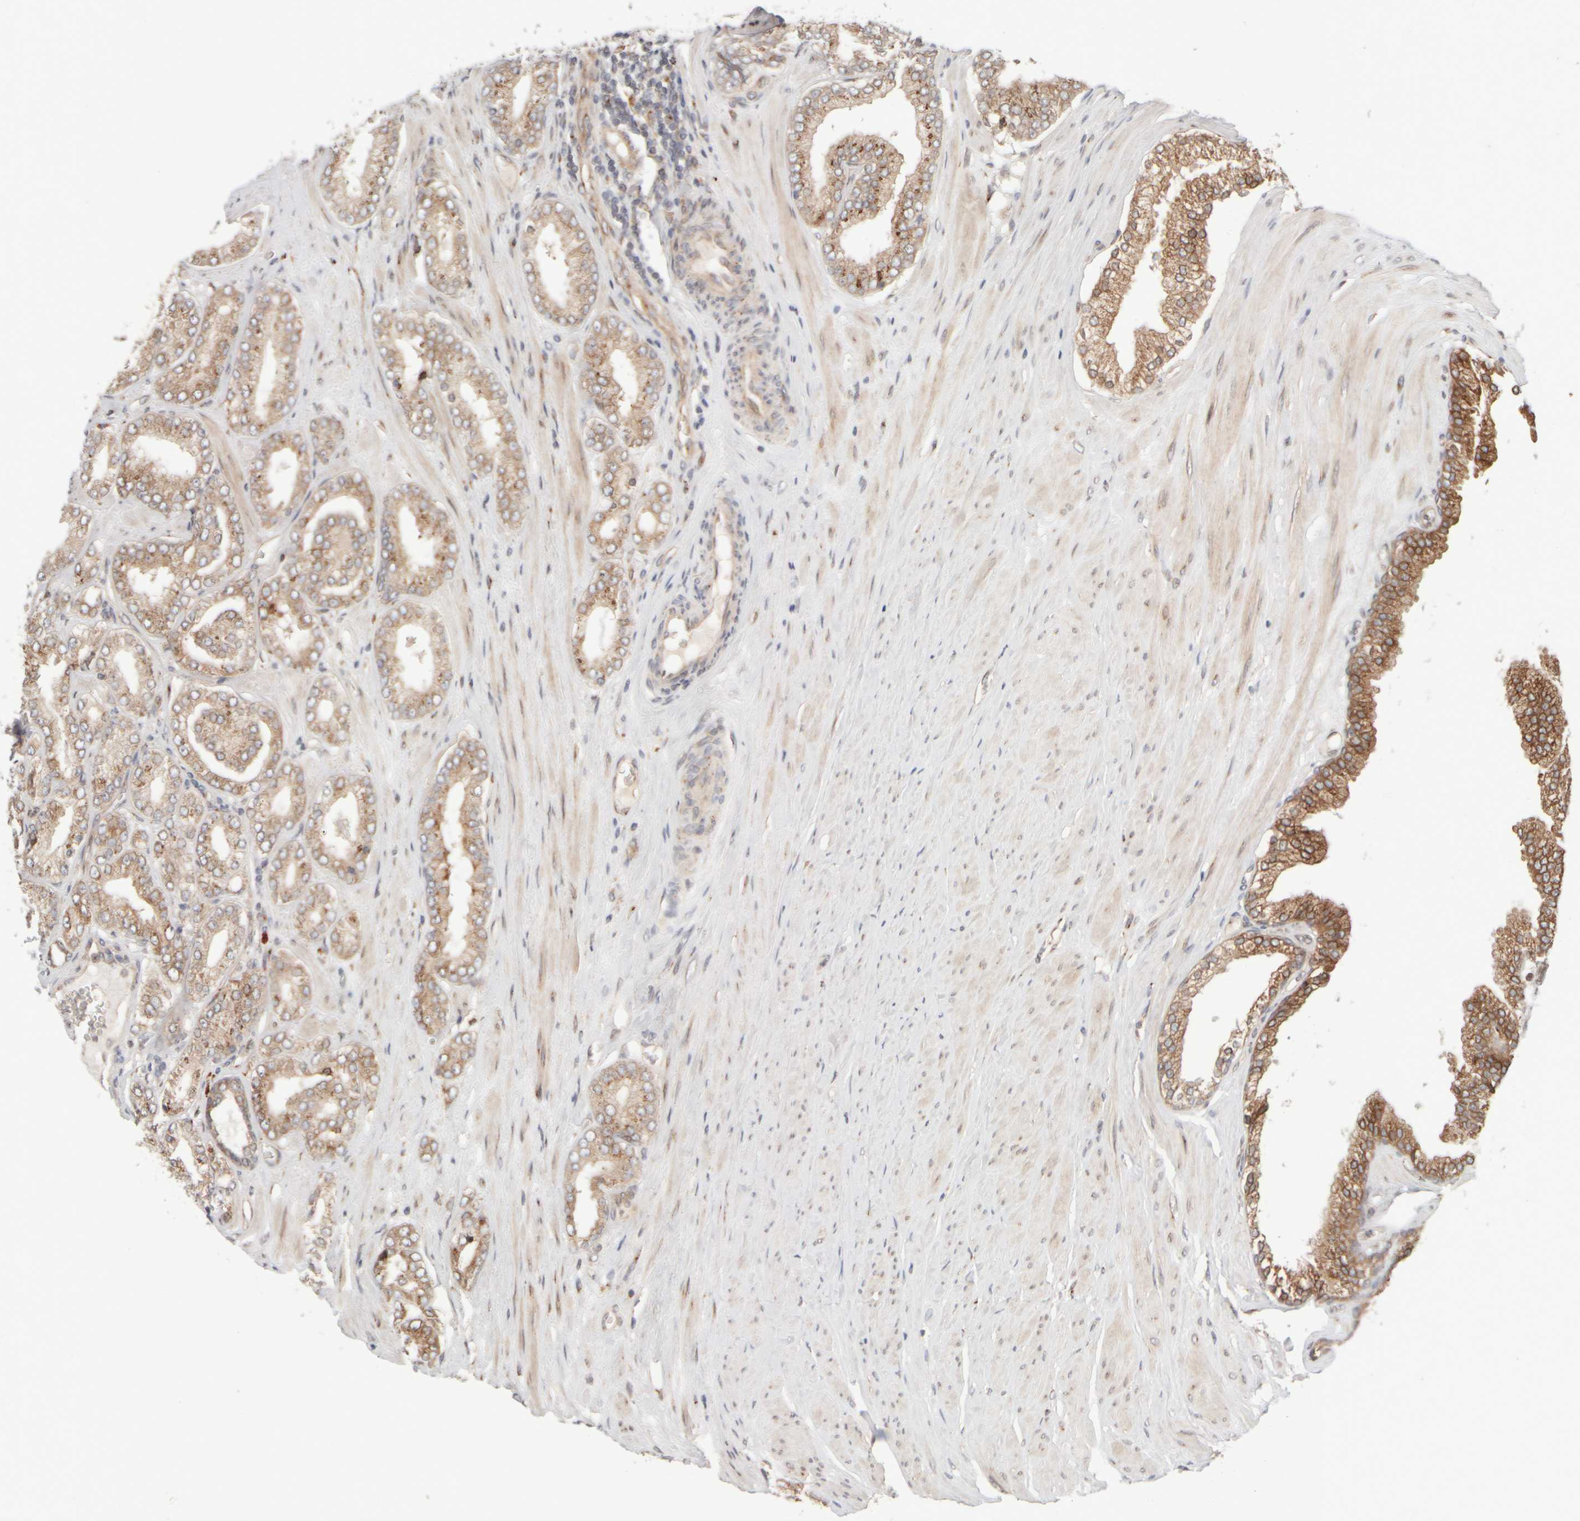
{"staining": {"intensity": "moderate", "quantity": ">75%", "location": "cytoplasmic/membranous"}, "tissue": "prostate cancer", "cell_type": "Tumor cells", "image_type": "cancer", "snomed": [{"axis": "morphology", "description": "Adenocarcinoma, Low grade"}, {"axis": "topography", "description": "Prostate"}], "caption": "A high-resolution micrograph shows immunohistochemistry staining of prostate adenocarcinoma (low-grade), which reveals moderate cytoplasmic/membranous staining in approximately >75% of tumor cells.", "gene": "GCN1", "patient": {"sex": "male", "age": 62}}